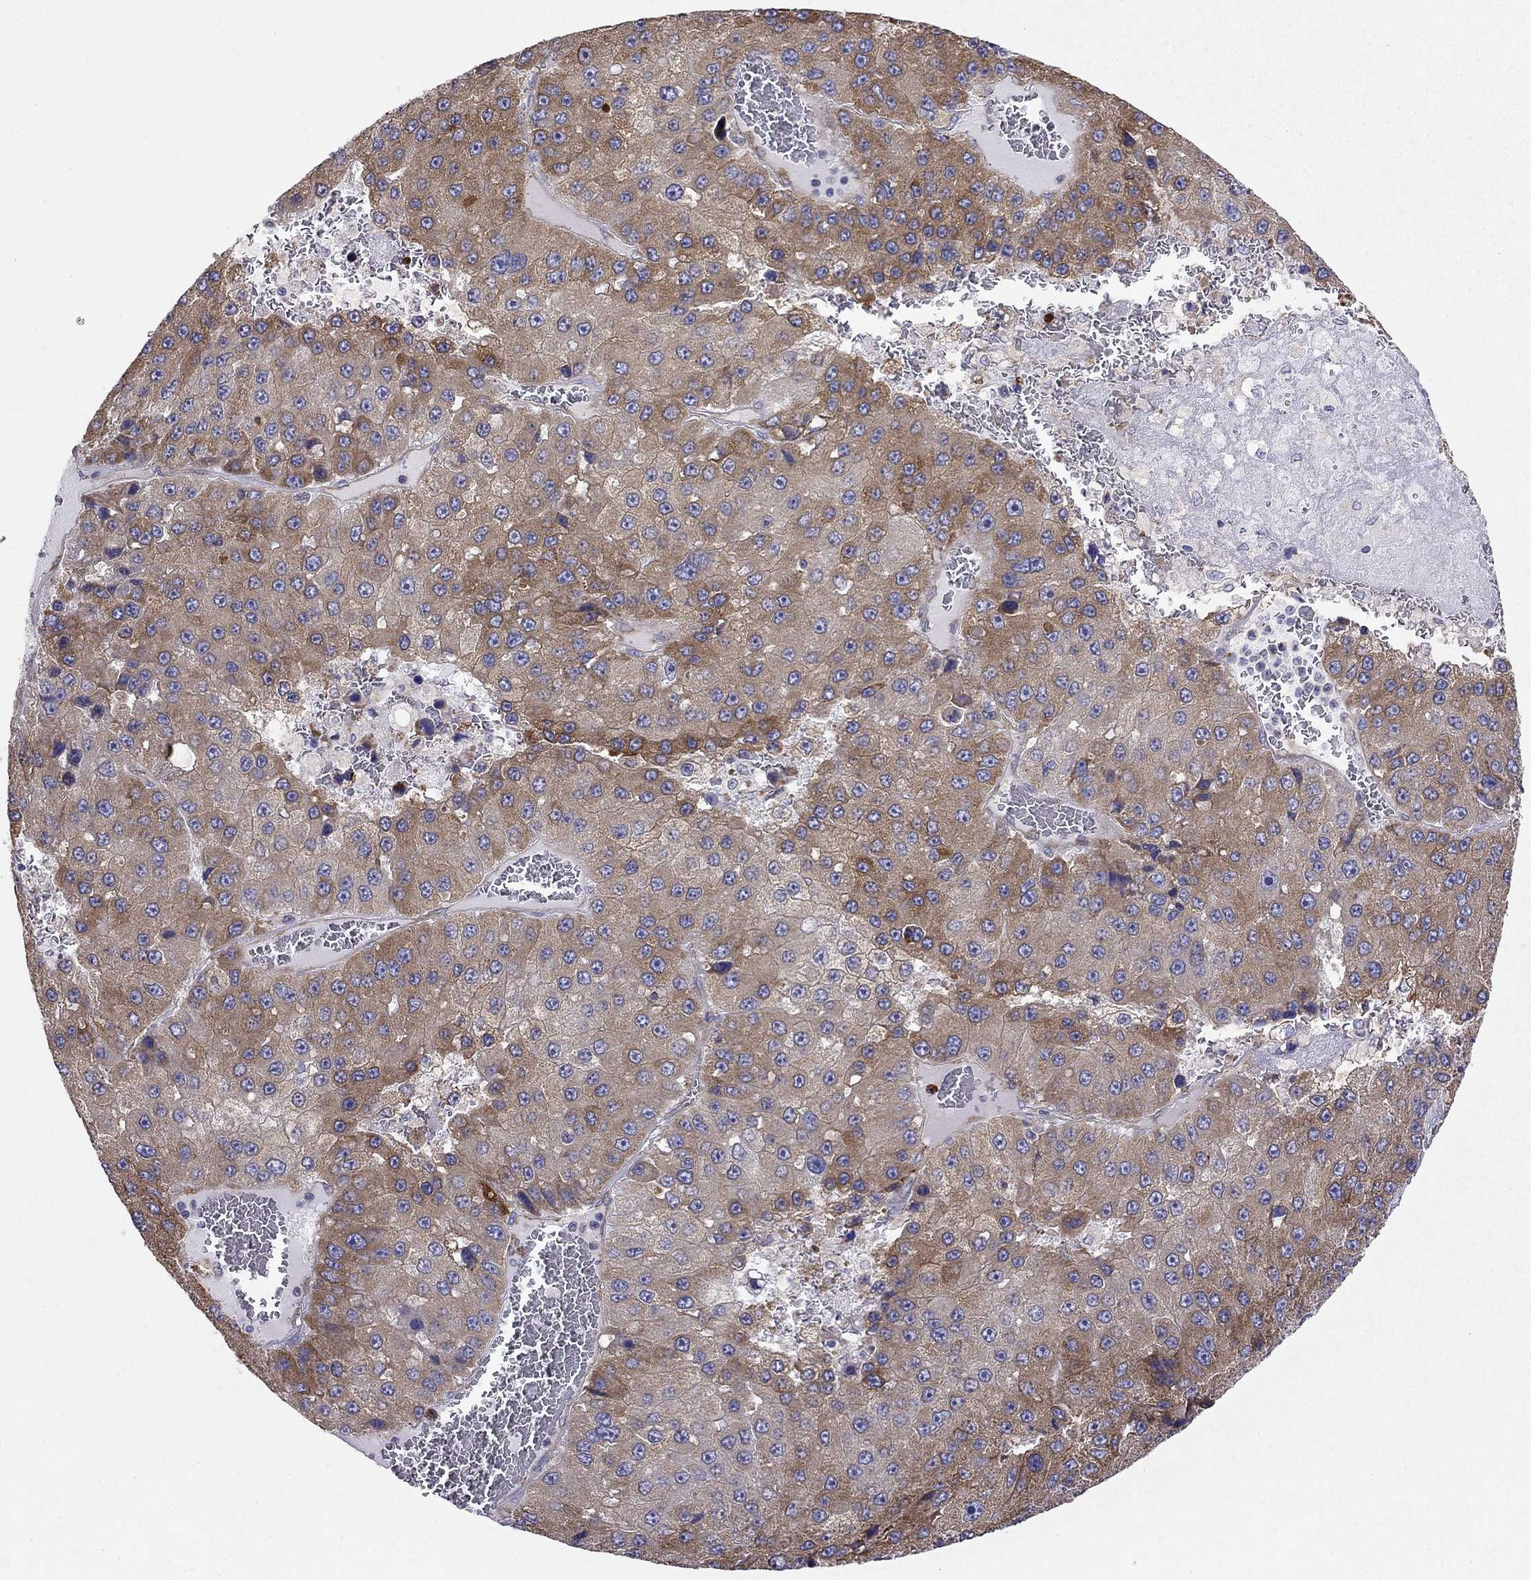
{"staining": {"intensity": "moderate", "quantity": ">75%", "location": "cytoplasmic/membranous"}, "tissue": "liver cancer", "cell_type": "Tumor cells", "image_type": "cancer", "snomed": [{"axis": "morphology", "description": "Carcinoma, Hepatocellular, NOS"}, {"axis": "topography", "description": "Liver"}], "caption": "Liver cancer was stained to show a protein in brown. There is medium levels of moderate cytoplasmic/membranous expression in approximately >75% of tumor cells.", "gene": "LONRF2", "patient": {"sex": "female", "age": 73}}